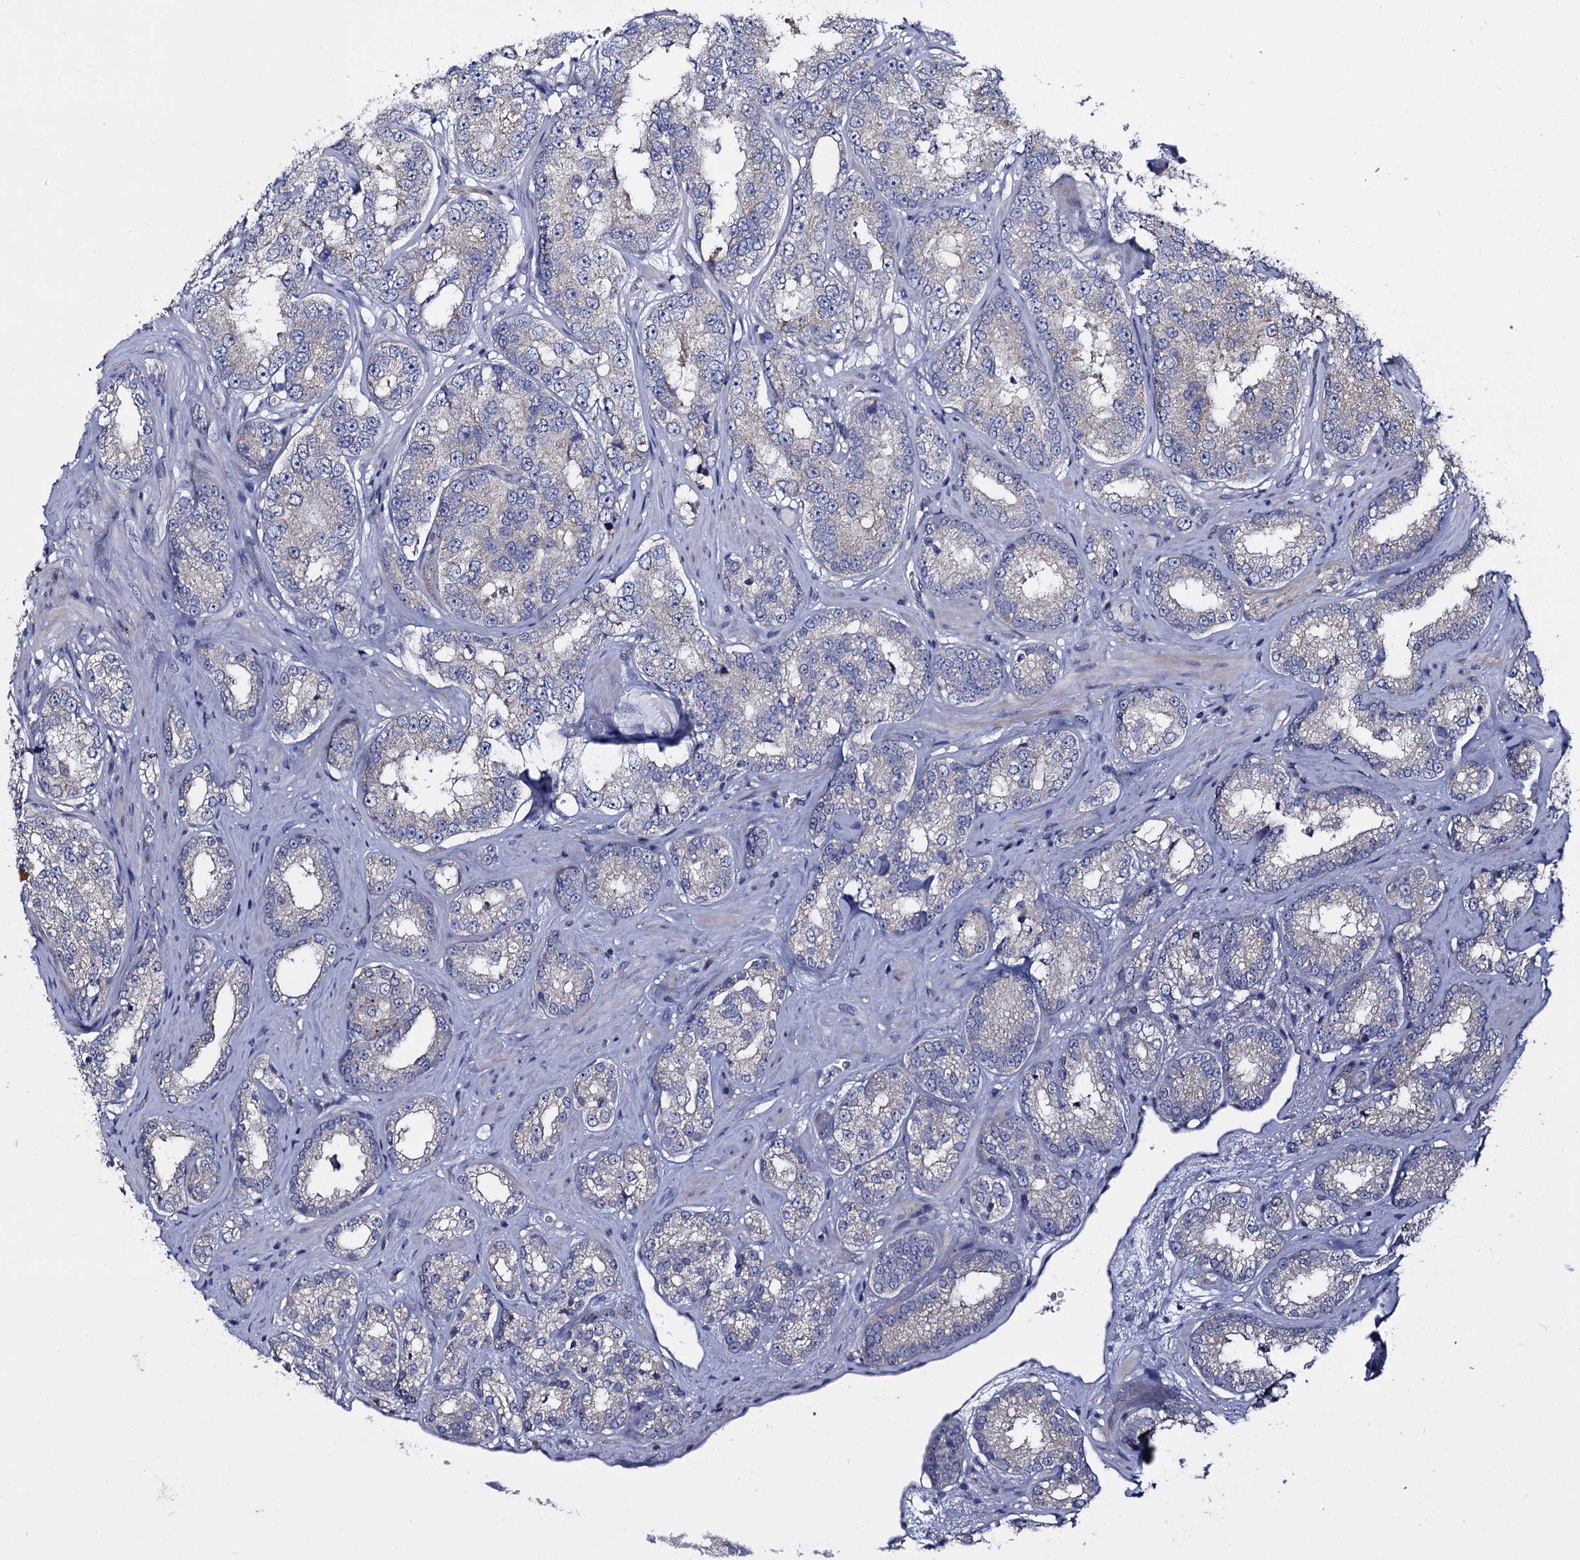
{"staining": {"intensity": "negative", "quantity": "none", "location": "none"}, "tissue": "prostate cancer", "cell_type": "Tumor cells", "image_type": "cancer", "snomed": [{"axis": "morphology", "description": "Normal tissue, NOS"}, {"axis": "morphology", "description": "Adenocarcinoma, High grade"}, {"axis": "topography", "description": "Prostate"}], "caption": "DAB (3,3'-diaminobenzidine) immunohistochemical staining of prostate cancer (adenocarcinoma (high-grade)) demonstrates no significant staining in tumor cells. (Brightfield microscopy of DAB immunohistochemistry at high magnification).", "gene": "PANX2", "patient": {"sex": "male", "age": 83}}